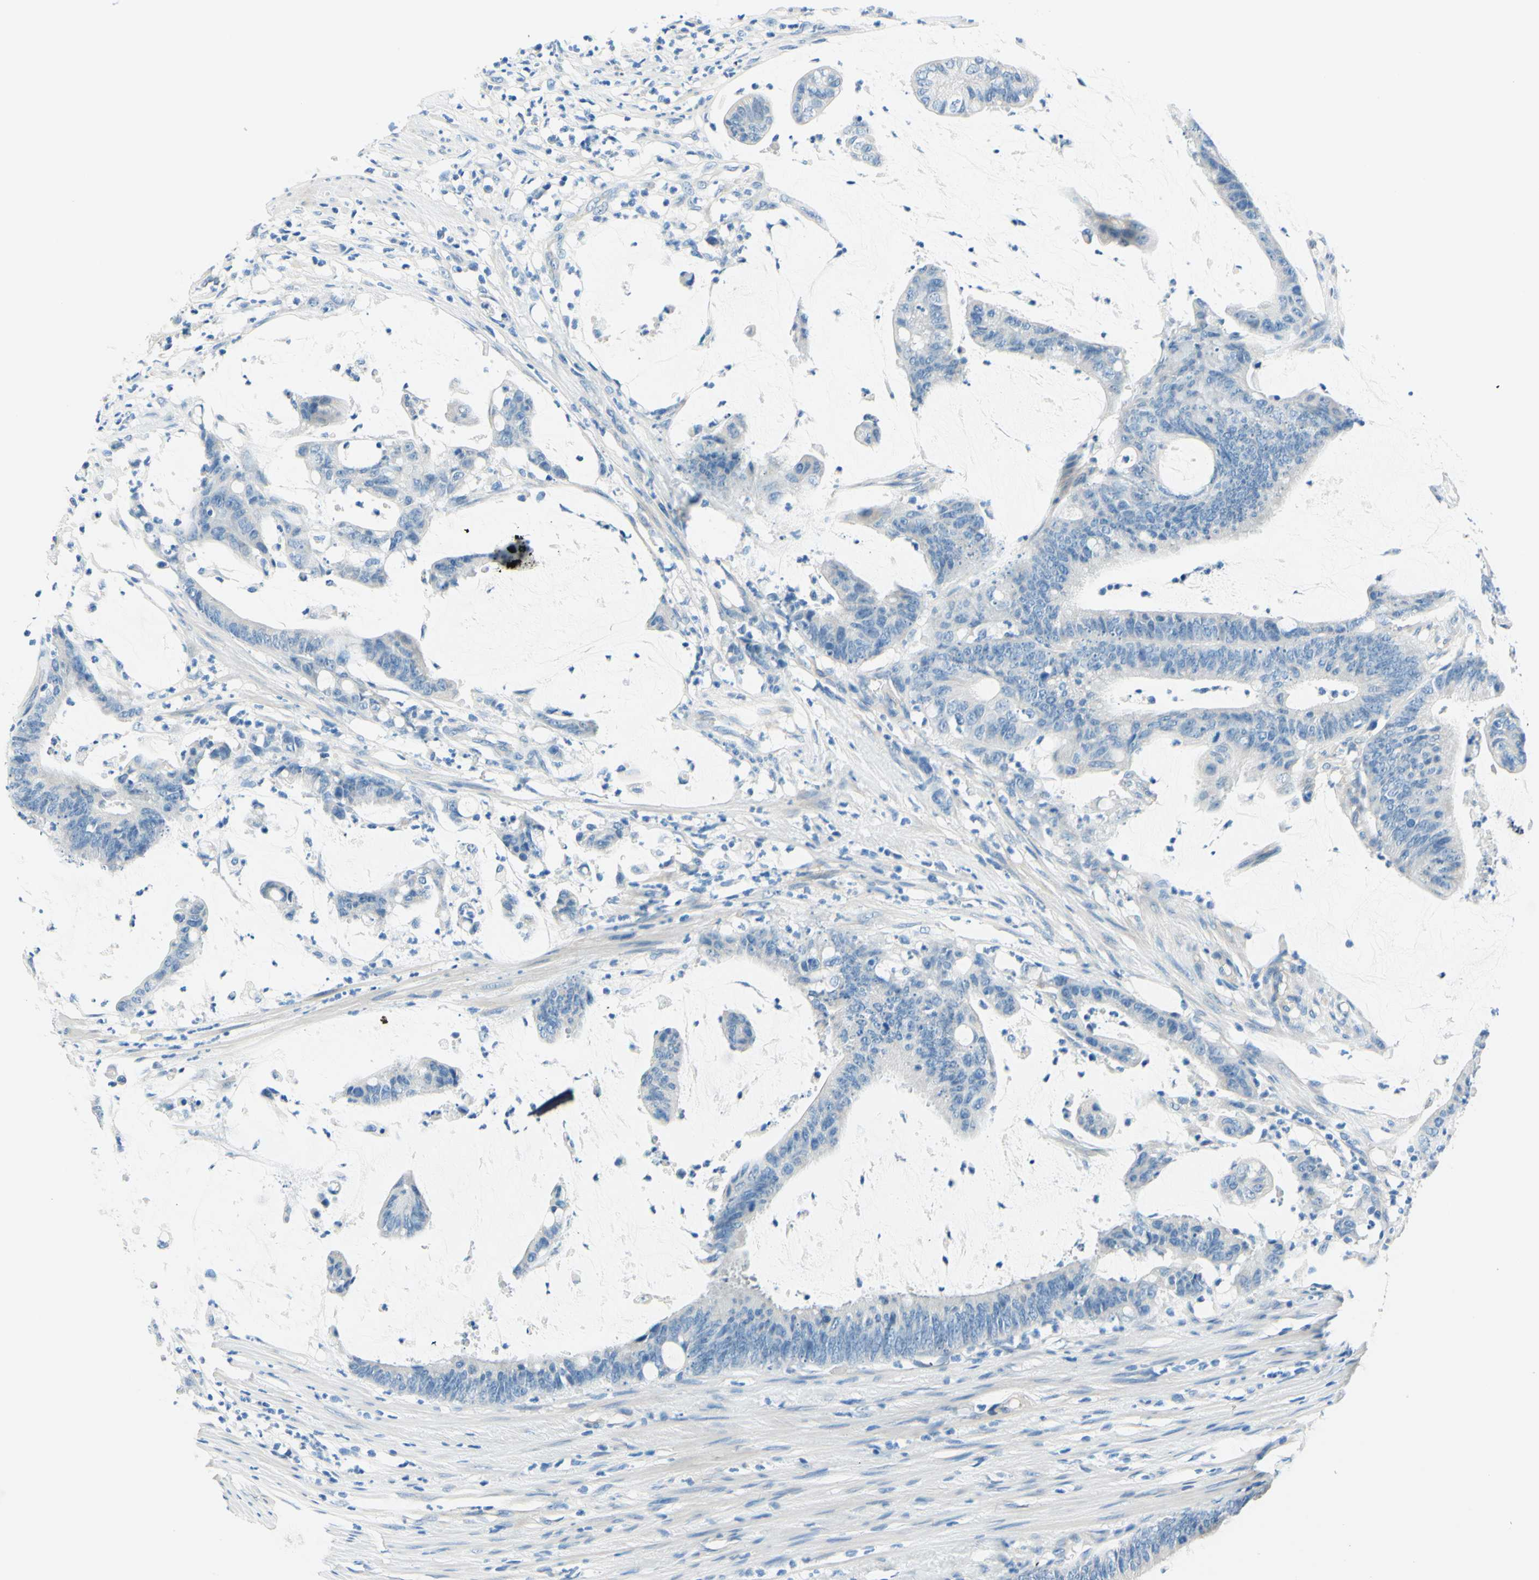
{"staining": {"intensity": "negative", "quantity": "none", "location": "none"}, "tissue": "colorectal cancer", "cell_type": "Tumor cells", "image_type": "cancer", "snomed": [{"axis": "morphology", "description": "Adenocarcinoma, NOS"}, {"axis": "topography", "description": "Rectum"}], "caption": "This is an immunohistochemistry image of human adenocarcinoma (colorectal). There is no expression in tumor cells.", "gene": "PASD1", "patient": {"sex": "female", "age": 66}}